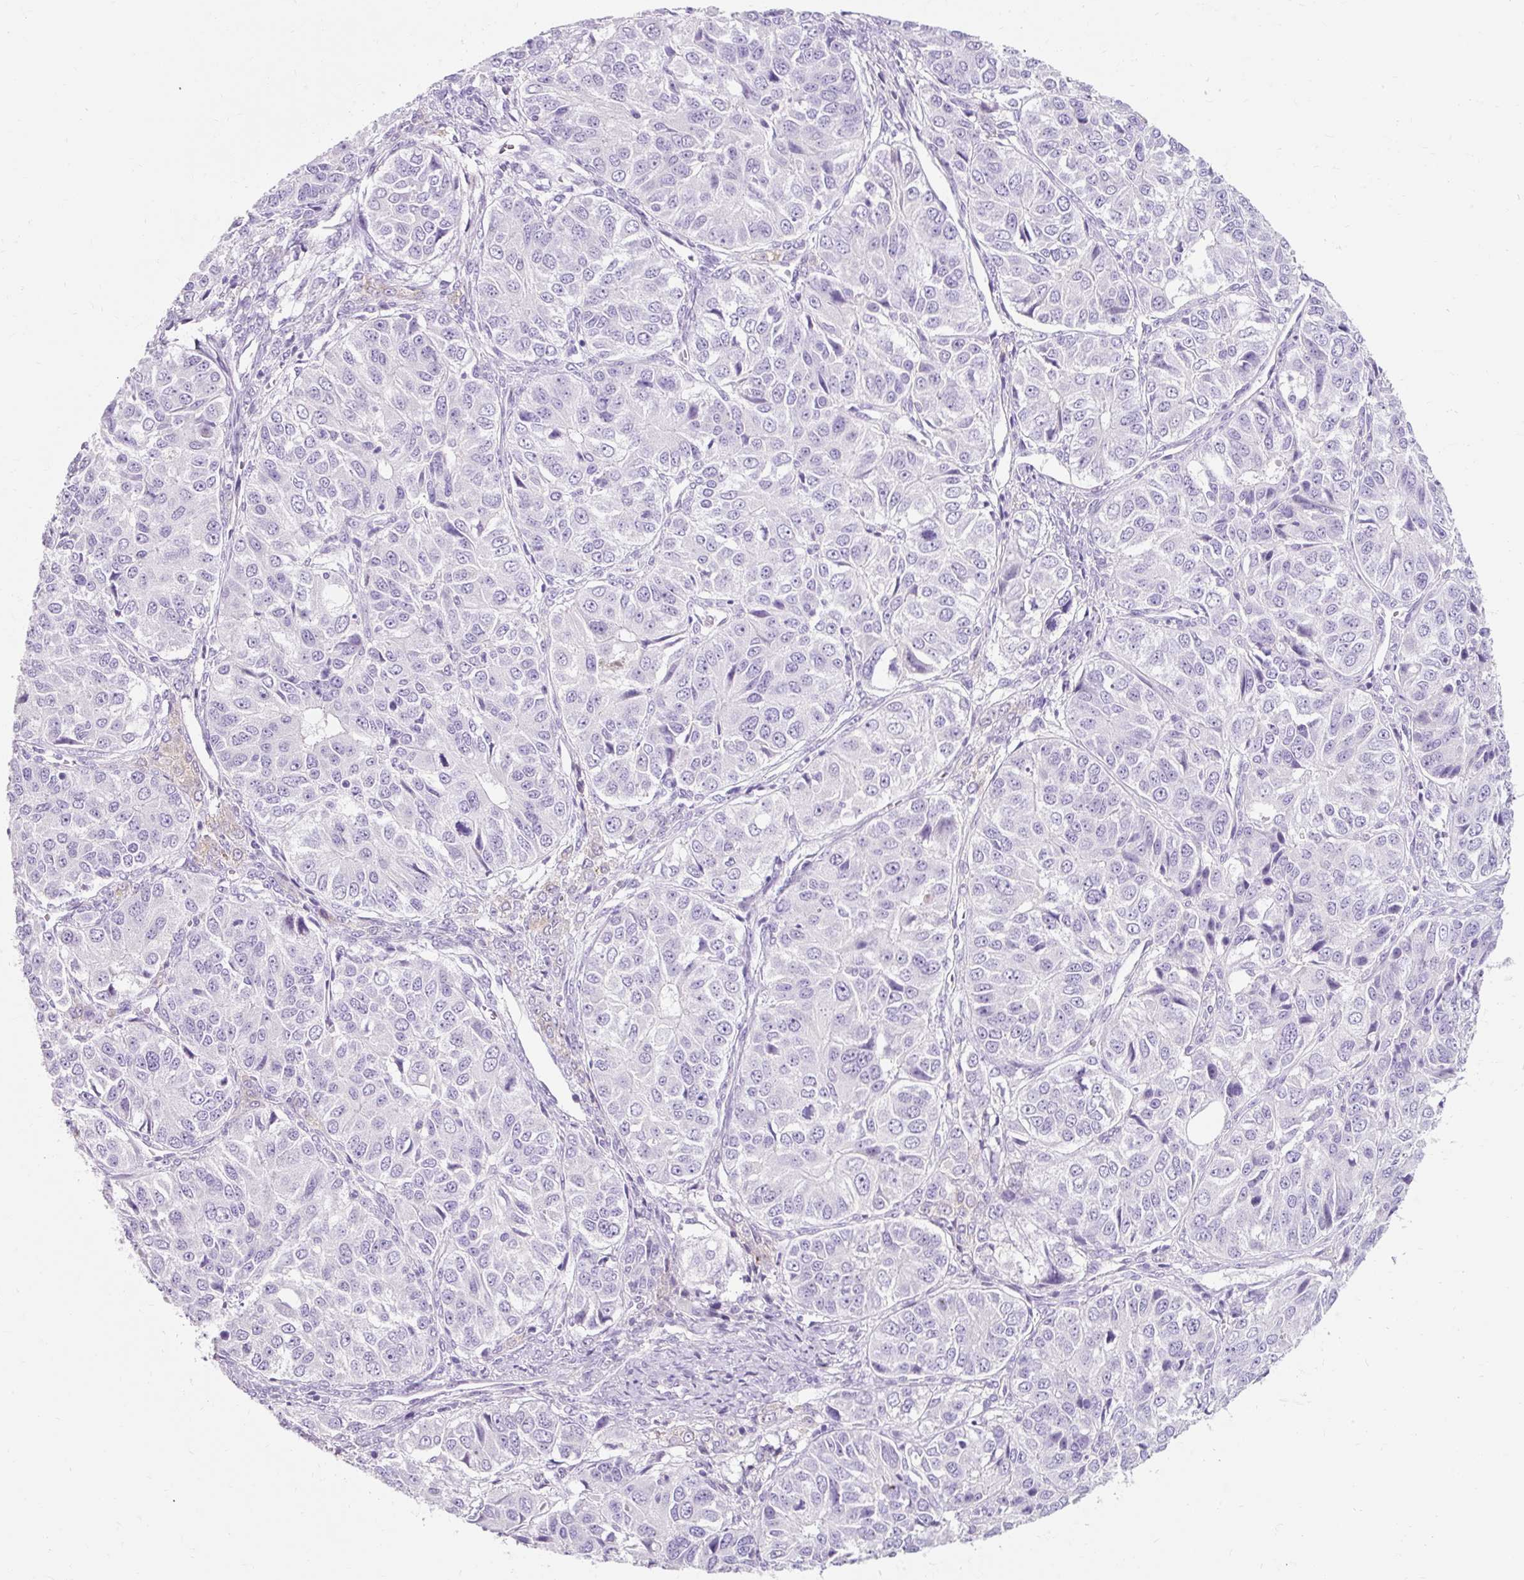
{"staining": {"intensity": "negative", "quantity": "none", "location": "none"}, "tissue": "ovarian cancer", "cell_type": "Tumor cells", "image_type": "cancer", "snomed": [{"axis": "morphology", "description": "Carcinoma, endometroid"}, {"axis": "topography", "description": "Ovary"}], "caption": "Ovarian endometroid carcinoma was stained to show a protein in brown. There is no significant expression in tumor cells. (DAB (3,3'-diaminobenzidine) immunohistochemistry, high magnification).", "gene": "TMEM213", "patient": {"sex": "female", "age": 51}}